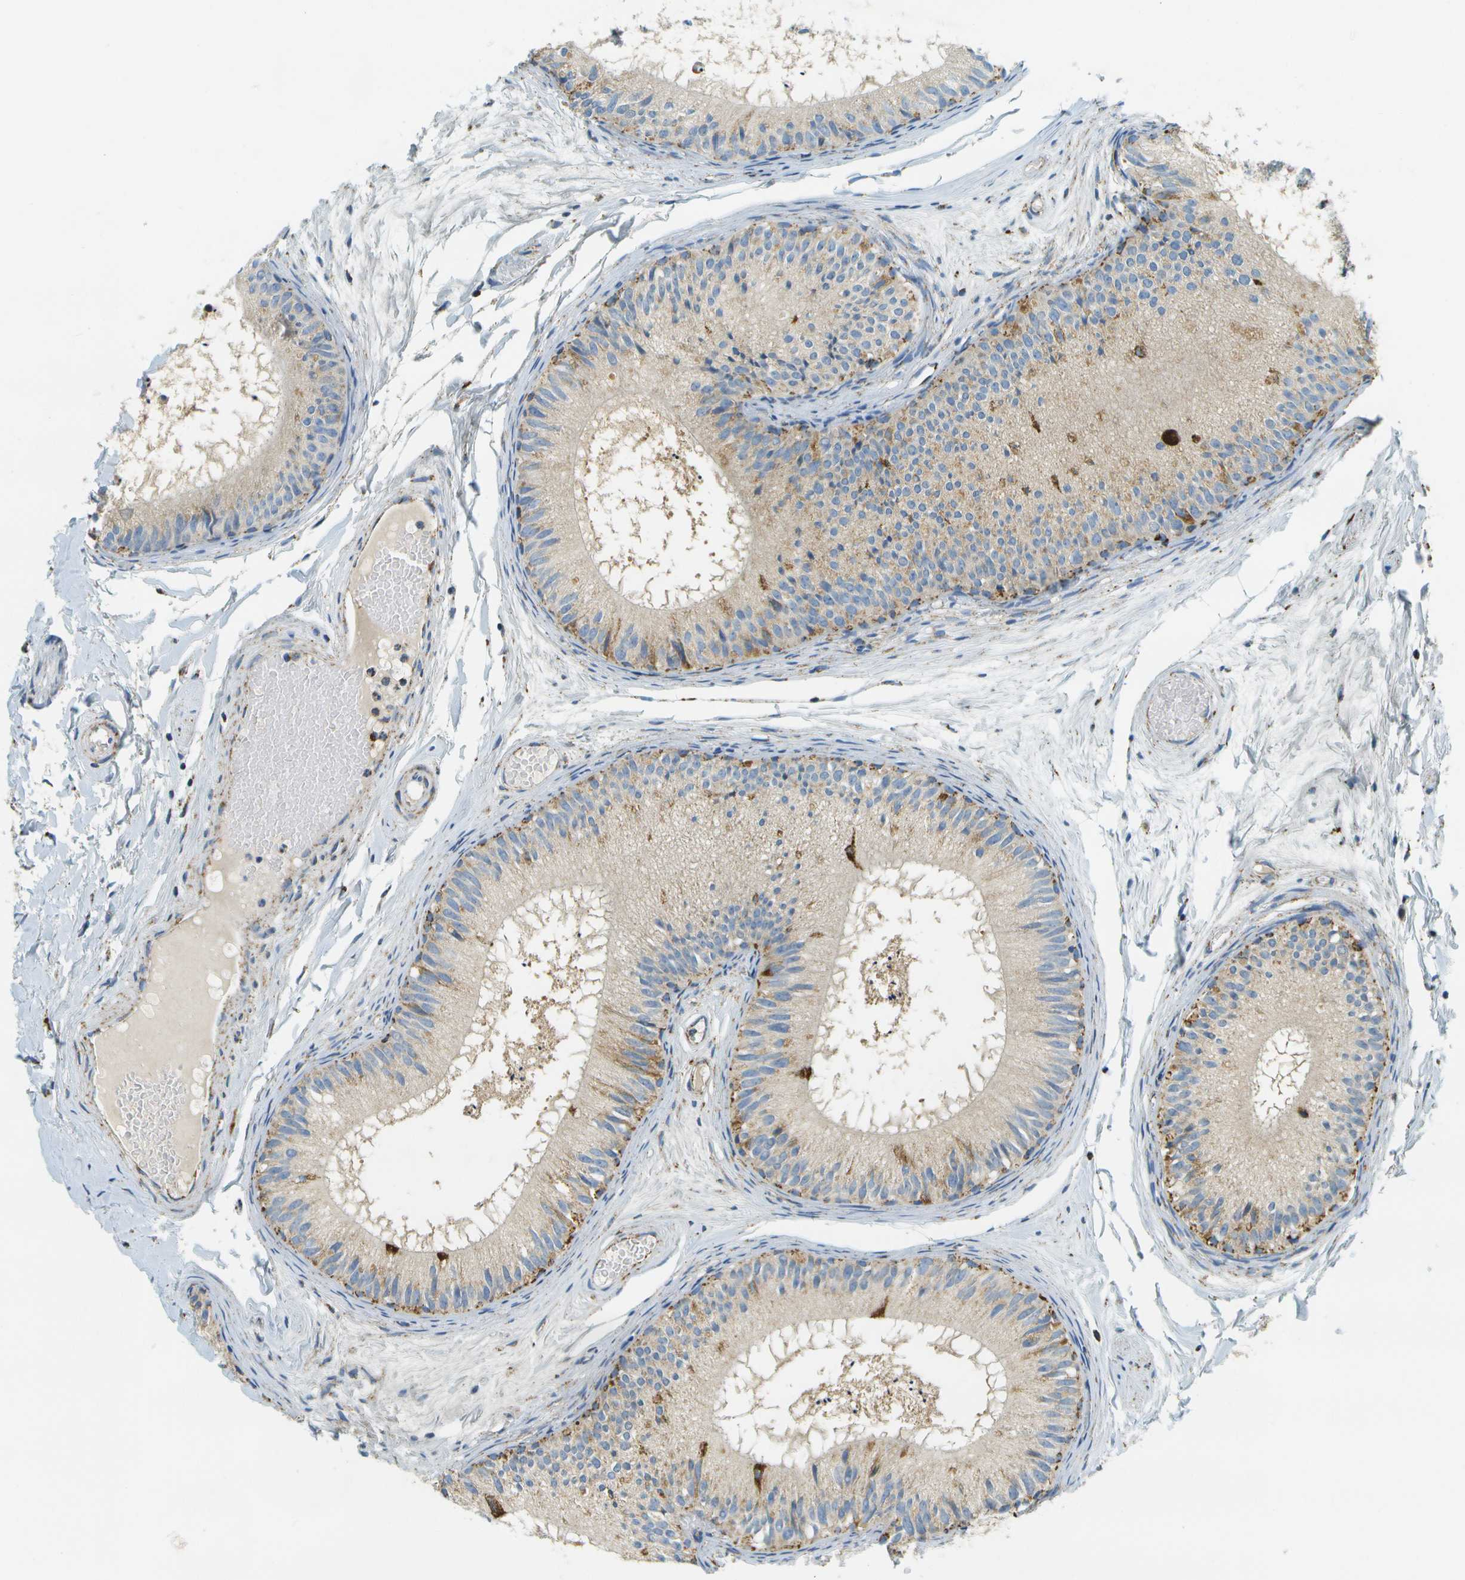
{"staining": {"intensity": "moderate", "quantity": "<25%", "location": "cytoplasmic/membranous"}, "tissue": "epididymis", "cell_type": "Glandular cells", "image_type": "normal", "snomed": [{"axis": "morphology", "description": "Normal tissue, NOS"}, {"axis": "topography", "description": "Epididymis"}], "caption": "IHC micrograph of unremarkable epididymis: epididymis stained using IHC displays low levels of moderate protein expression localized specifically in the cytoplasmic/membranous of glandular cells, appearing as a cytoplasmic/membranous brown color.", "gene": "HLCS", "patient": {"sex": "male", "age": 46}}